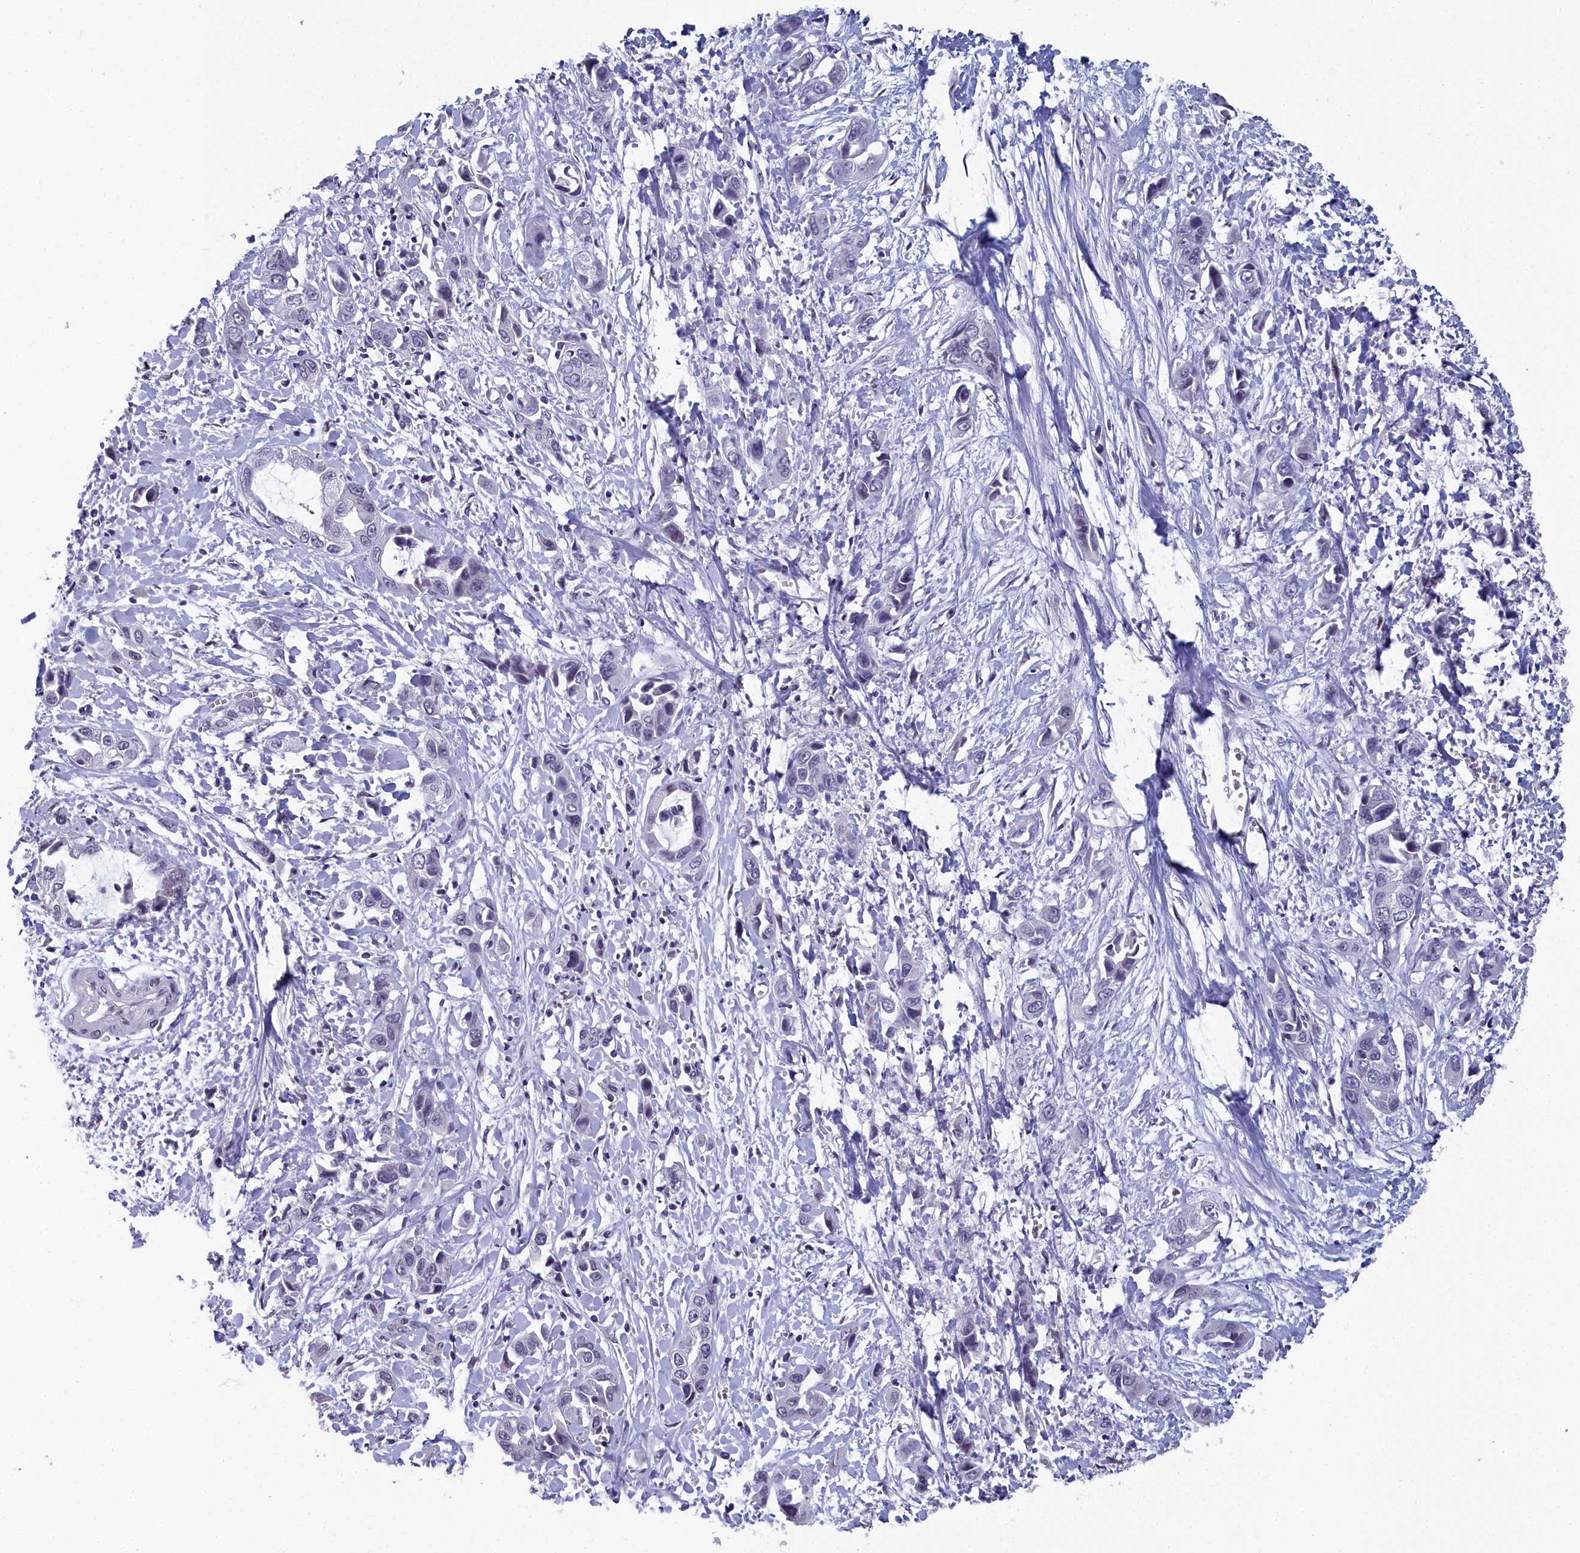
{"staining": {"intensity": "negative", "quantity": "none", "location": "none"}, "tissue": "liver cancer", "cell_type": "Tumor cells", "image_type": "cancer", "snomed": [{"axis": "morphology", "description": "Cholangiocarcinoma"}, {"axis": "topography", "description": "Liver"}], "caption": "This is an IHC image of liver cancer (cholangiocarcinoma). There is no positivity in tumor cells.", "gene": "CCDC97", "patient": {"sex": "female", "age": 52}}